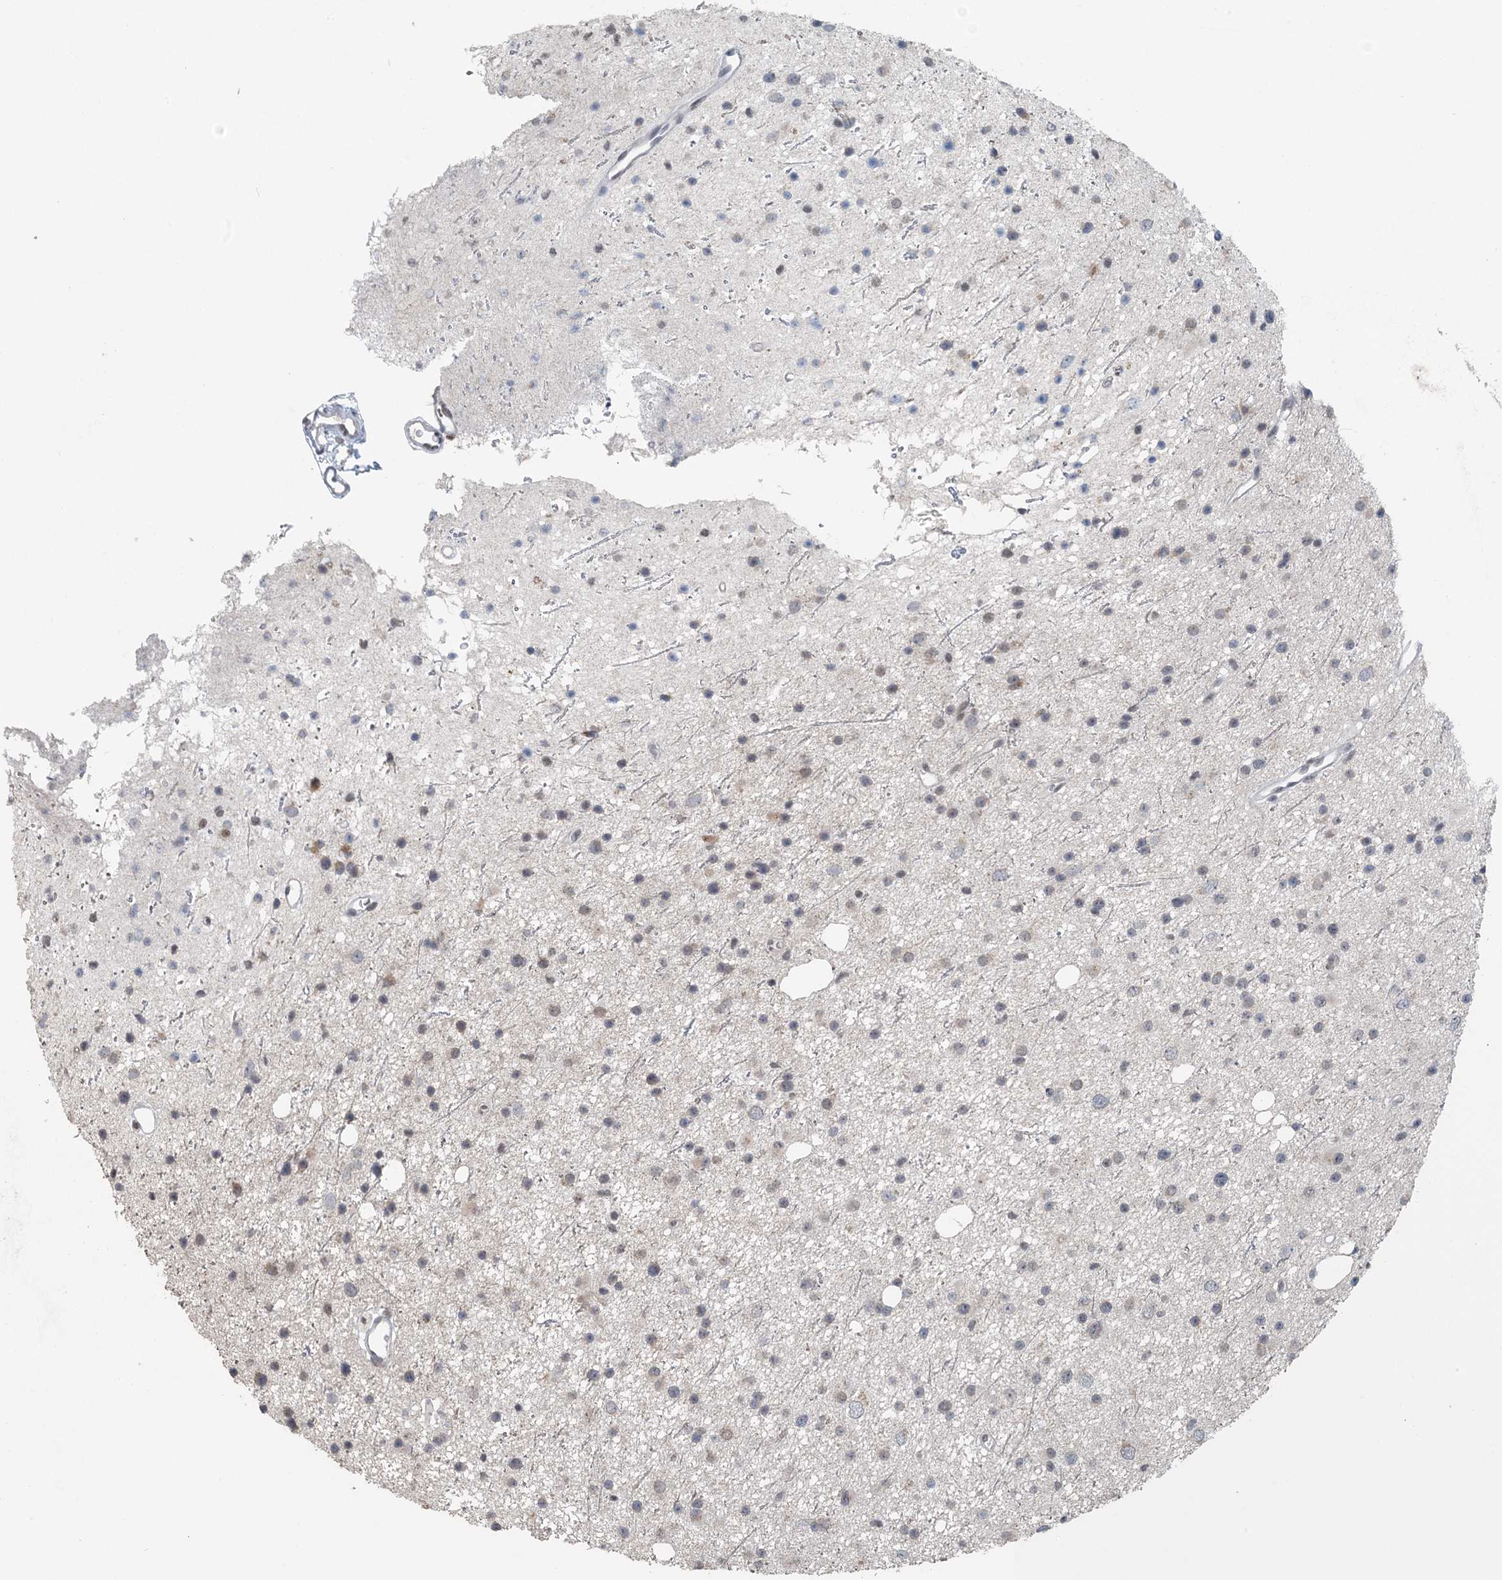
{"staining": {"intensity": "negative", "quantity": "none", "location": "none"}, "tissue": "glioma", "cell_type": "Tumor cells", "image_type": "cancer", "snomed": [{"axis": "morphology", "description": "Glioma, malignant, Low grade"}, {"axis": "topography", "description": "Cerebral cortex"}], "caption": "Photomicrograph shows no significant protein staining in tumor cells of glioma.", "gene": "MBD2", "patient": {"sex": "female", "age": 39}}